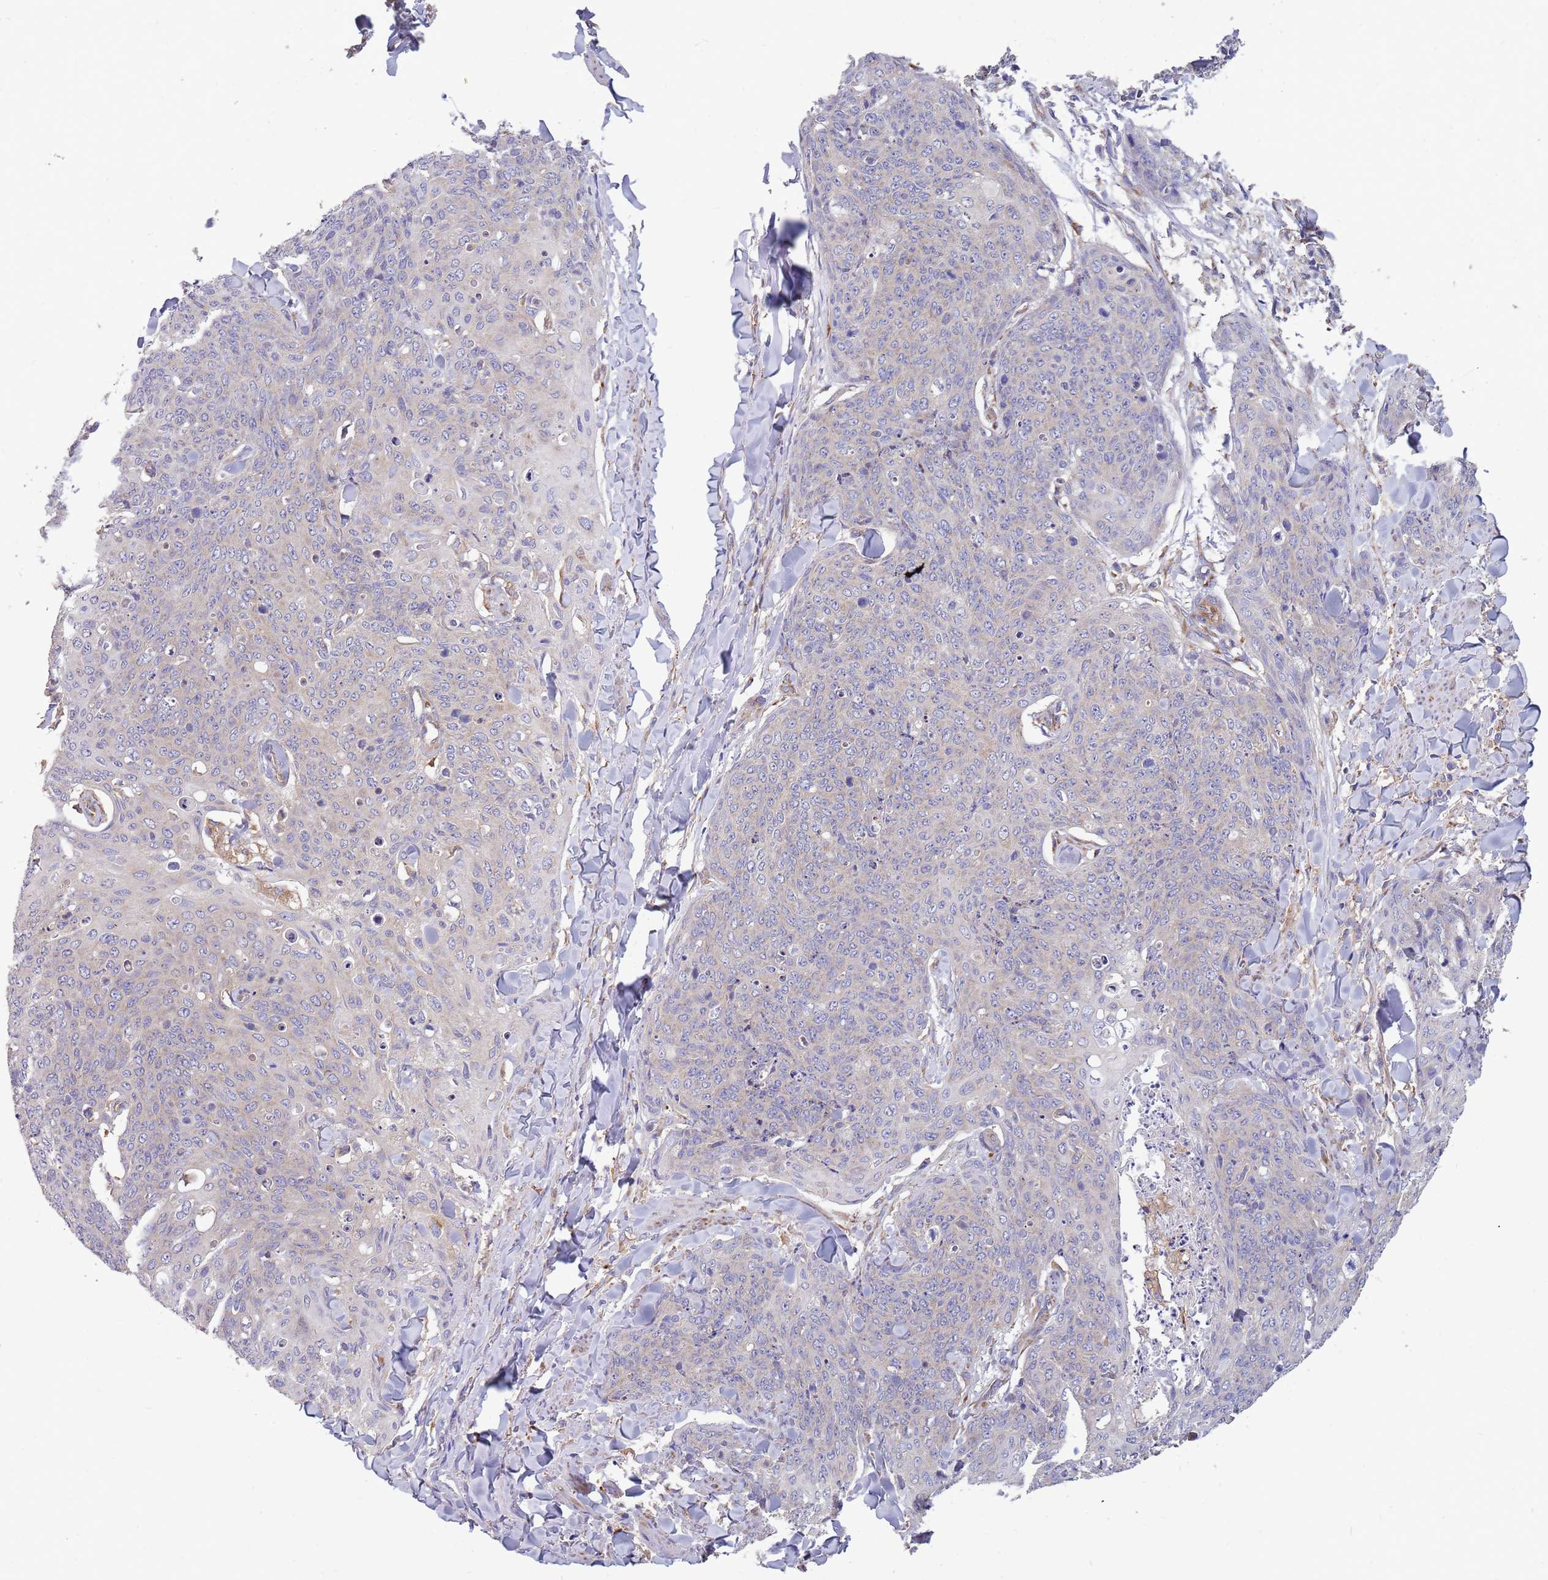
{"staining": {"intensity": "negative", "quantity": "none", "location": "none"}, "tissue": "skin cancer", "cell_type": "Tumor cells", "image_type": "cancer", "snomed": [{"axis": "morphology", "description": "Squamous cell carcinoma, NOS"}, {"axis": "topography", "description": "Skin"}, {"axis": "topography", "description": "Vulva"}], "caption": "This is a histopathology image of IHC staining of squamous cell carcinoma (skin), which shows no positivity in tumor cells.", "gene": "ARMCX6", "patient": {"sex": "female", "age": 85}}